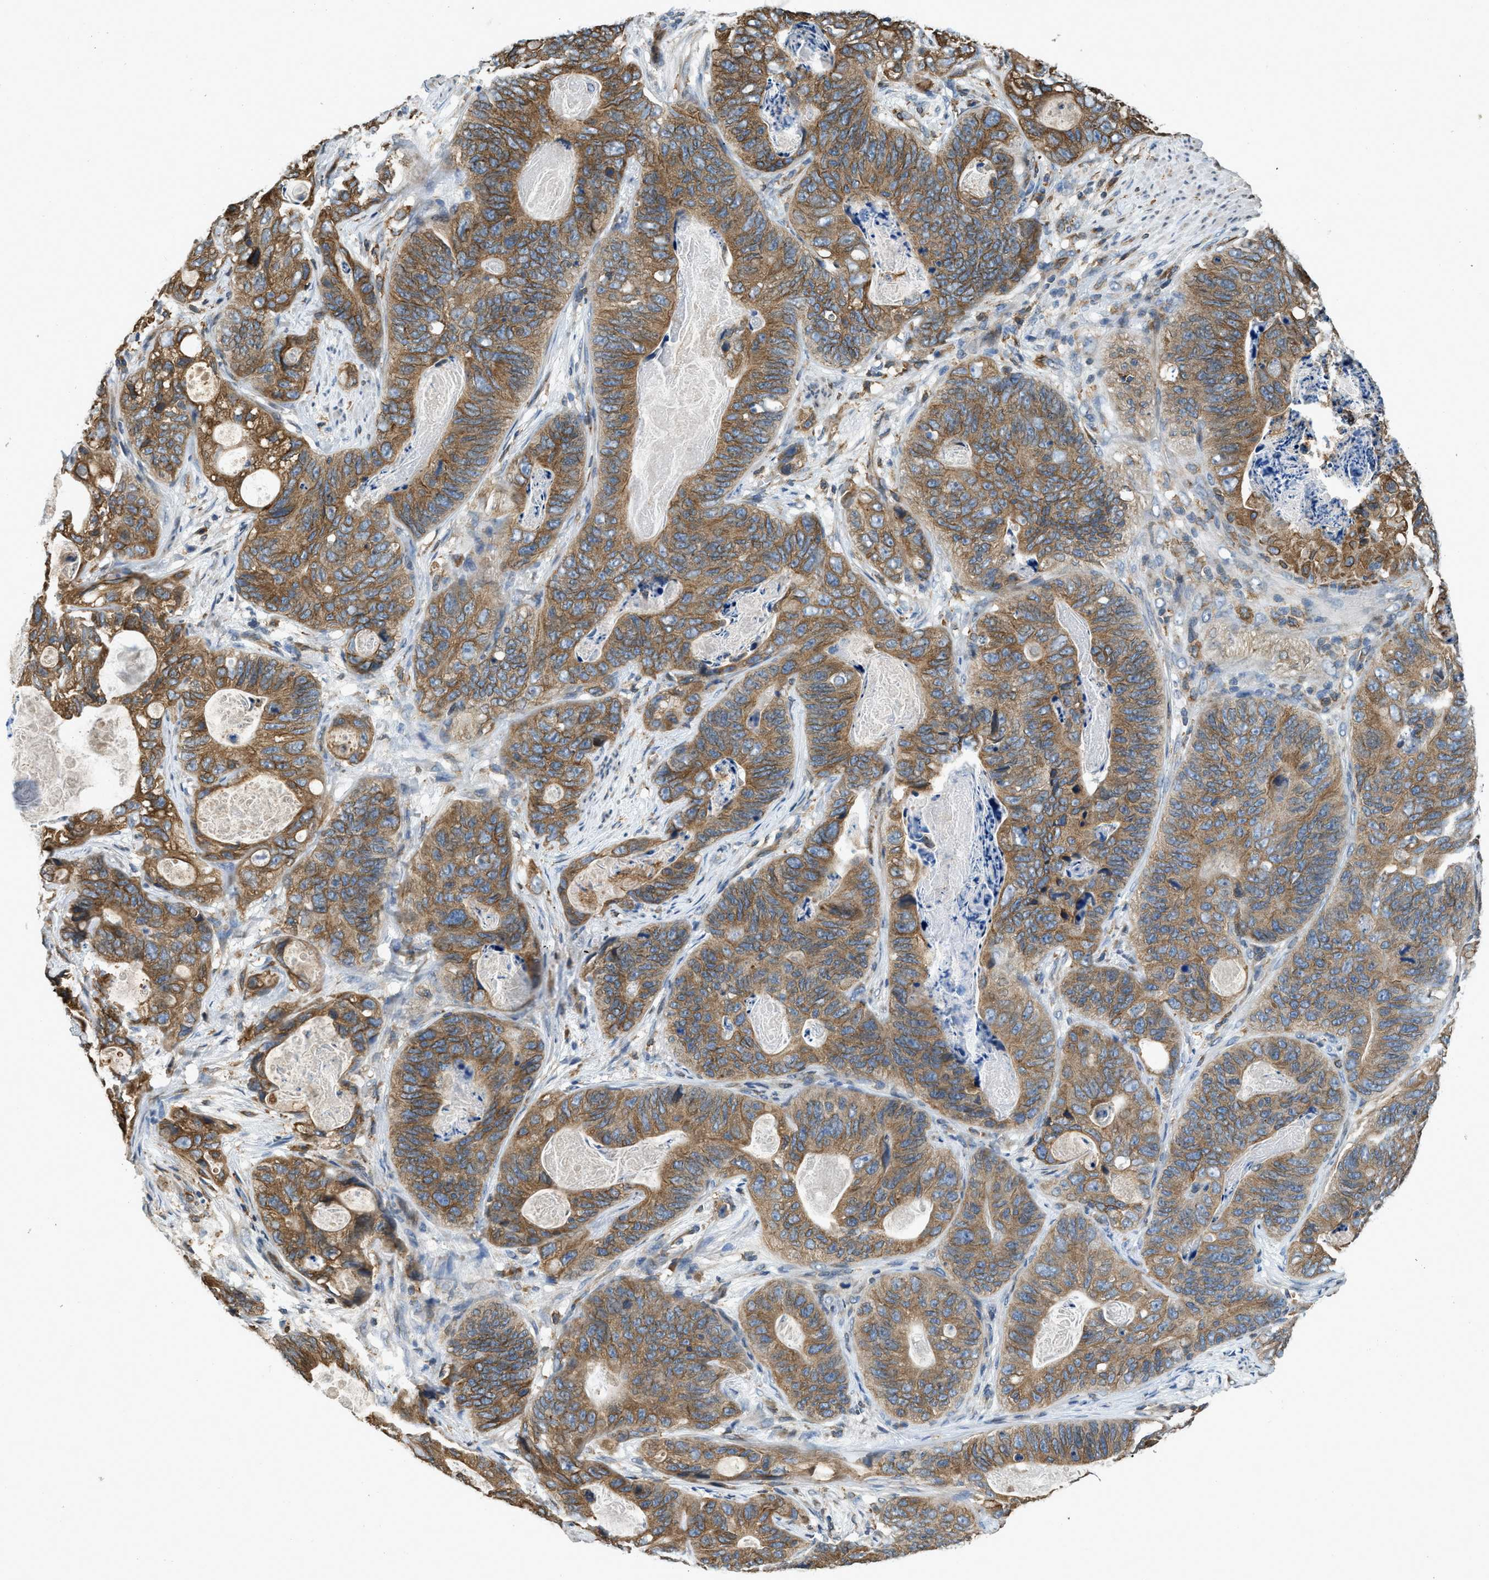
{"staining": {"intensity": "moderate", "quantity": ">75%", "location": "cytoplasmic/membranous"}, "tissue": "stomach cancer", "cell_type": "Tumor cells", "image_type": "cancer", "snomed": [{"axis": "morphology", "description": "Adenocarcinoma, NOS"}, {"axis": "topography", "description": "Stomach"}], "caption": "Immunohistochemistry photomicrograph of neoplastic tissue: human stomach cancer stained using IHC shows medium levels of moderate protein expression localized specifically in the cytoplasmic/membranous of tumor cells, appearing as a cytoplasmic/membranous brown color.", "gene": "BCAP31", "patient": {"sex": "female", "age": 89}}